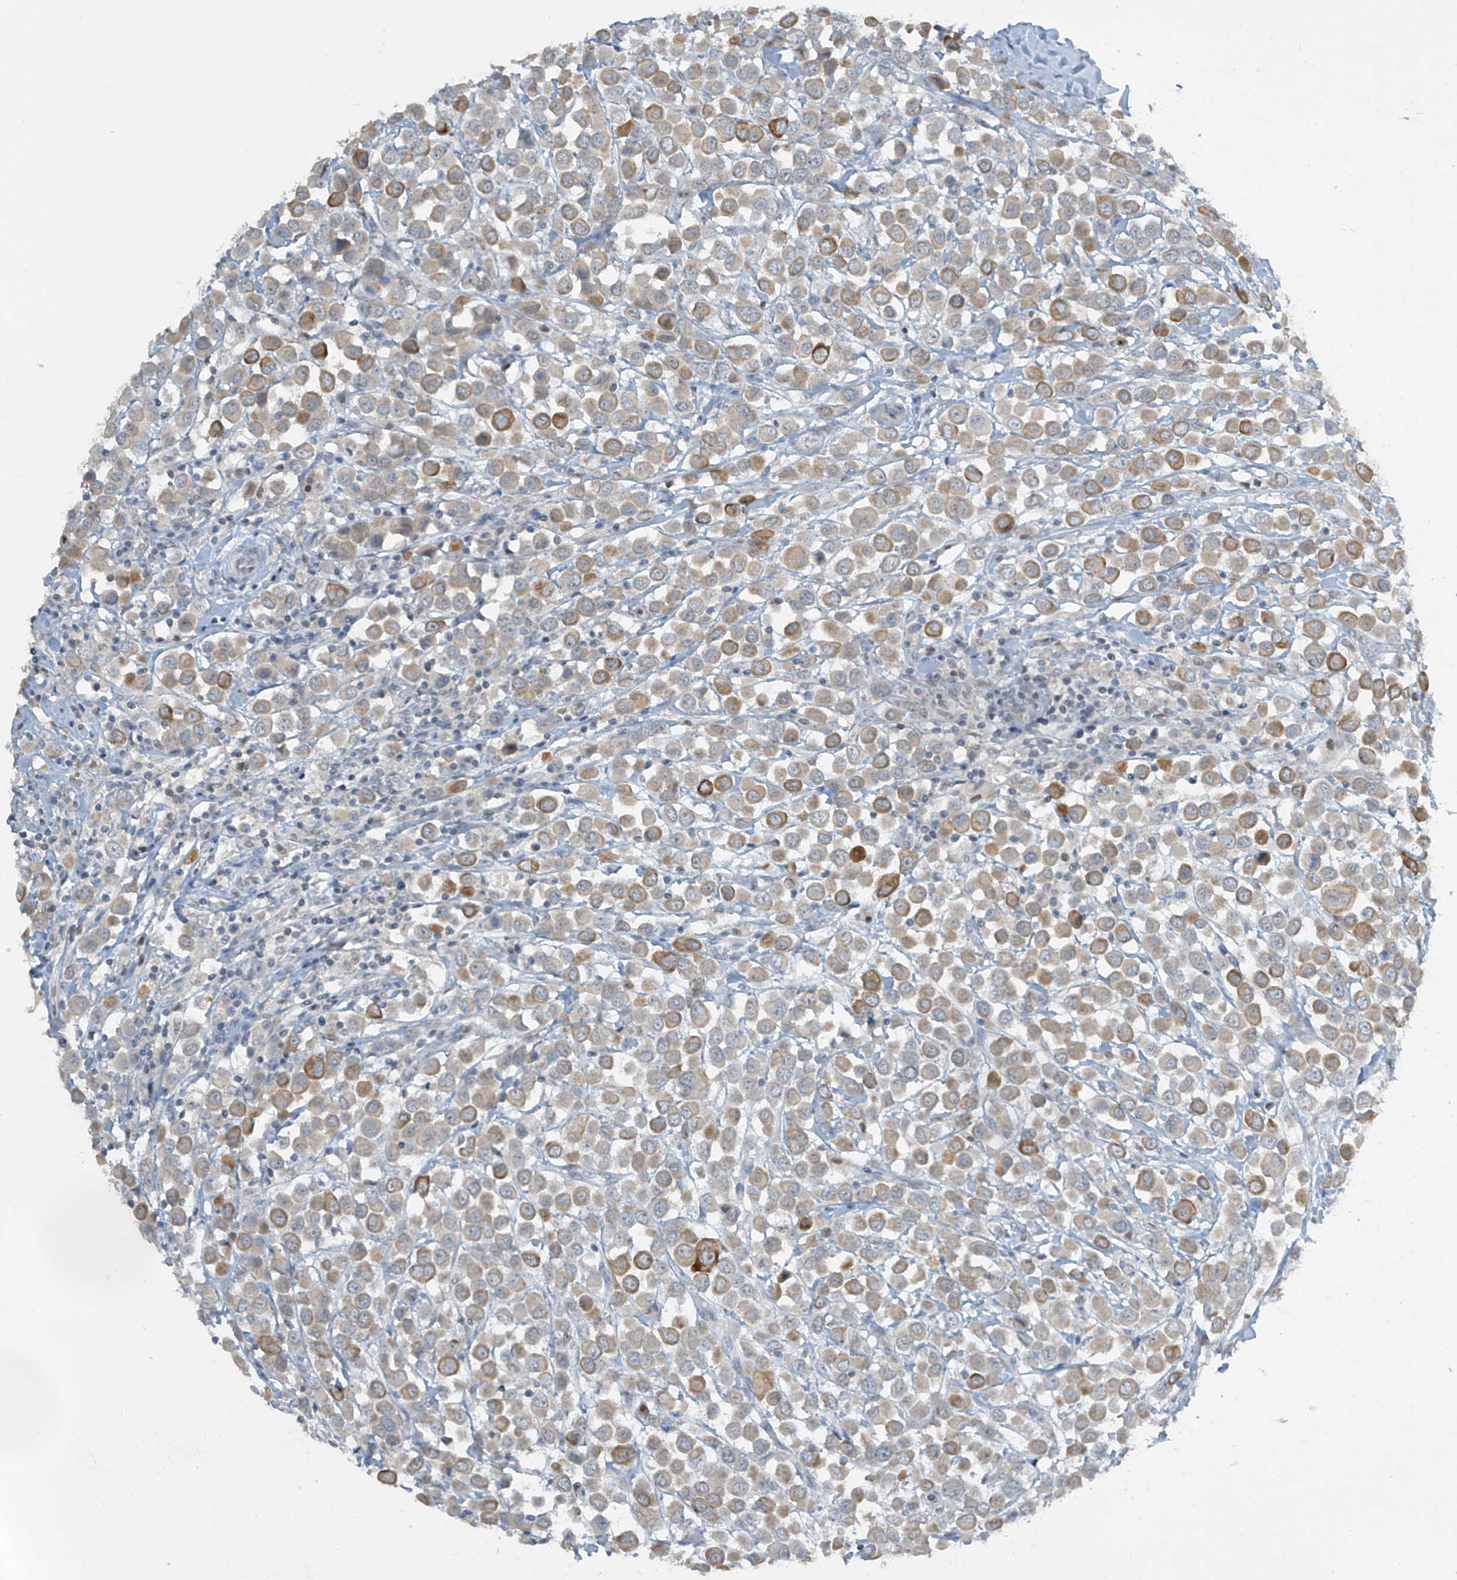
{"staining": {"intensity": "strong", "quantity": "<25%", "location": "cytoplasmic/membranous"}, "tissue": "breast cancer", "cell_type": "Tumor cells", "image_type": "cancer", "snomed": [{"axis": "morphology", "description": "Duct carcinoma"}, {"axis": "topography", "description": "Breast"}], "caption": "This image reveals immunohistochemistry (IHC) staining of human breast intraductal carcinoma, with medium strong cytoplasmic/membranous positivity in approximately <25% of tumor cells.", "gene": "METAP1D", "patient": {"sex": "female", "age": 61}}